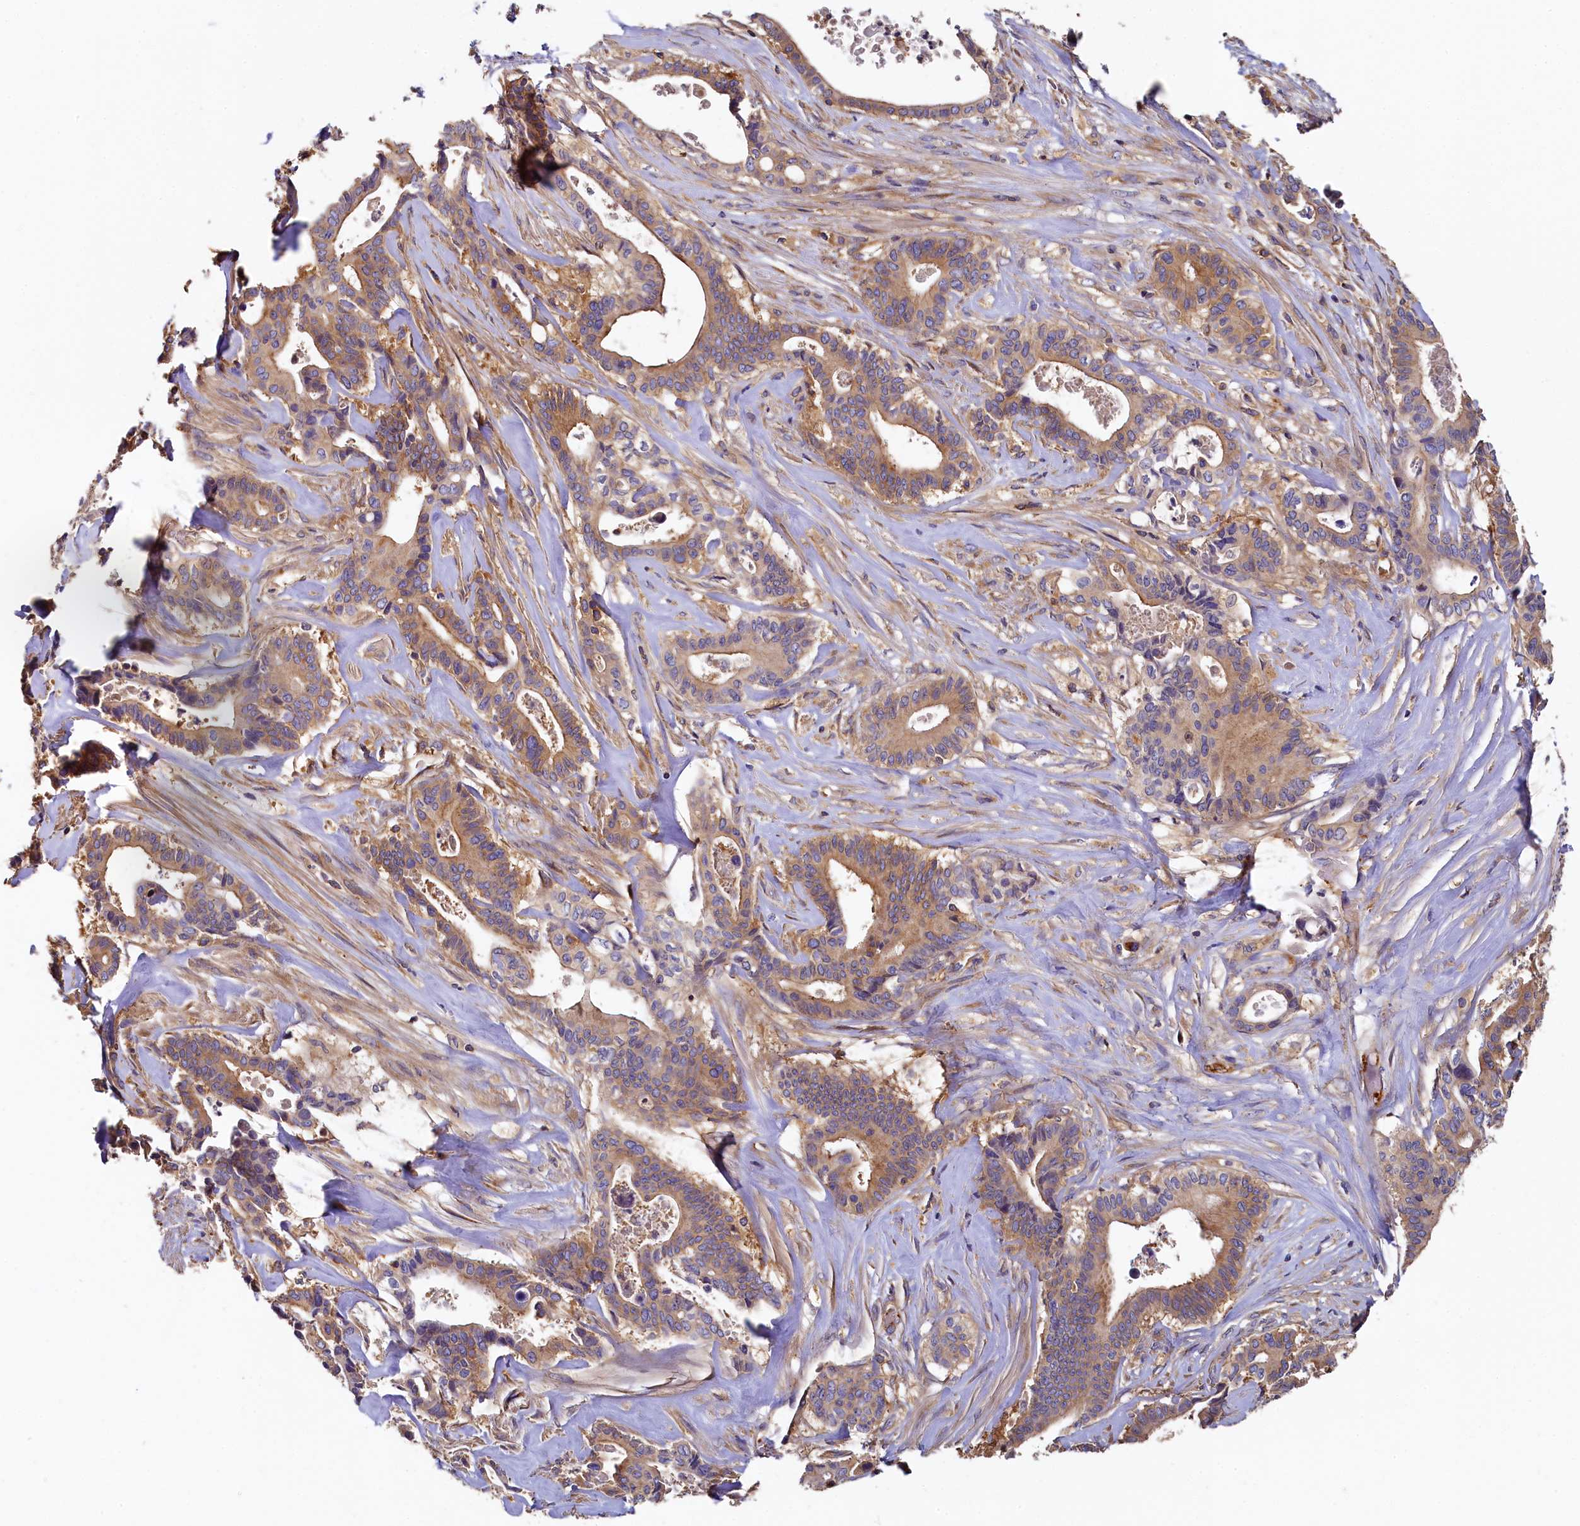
{"staining": {"intensity": "moderate", "quantity": ">75%", "location": "cytoplasmic/membranous"}, "tissue": "pancreatic cancer", "cell_type": "Tumor cells", "image_type": "cancer", "snomed": [{"axis": "morphology", "description": "Adenocarcinoma, NOS"}, {"axis": "topography", "description": "Pancreas"}], "caption": "IHC image of human pancreatic cancer stained for a protein (brown), which reveals medium levels of moderate cytoplasmic/membranous expression in approximately >75% of tumor cells.", "gene": "PPIP5K1", "patient": {"sex": "female", "age": 77}}